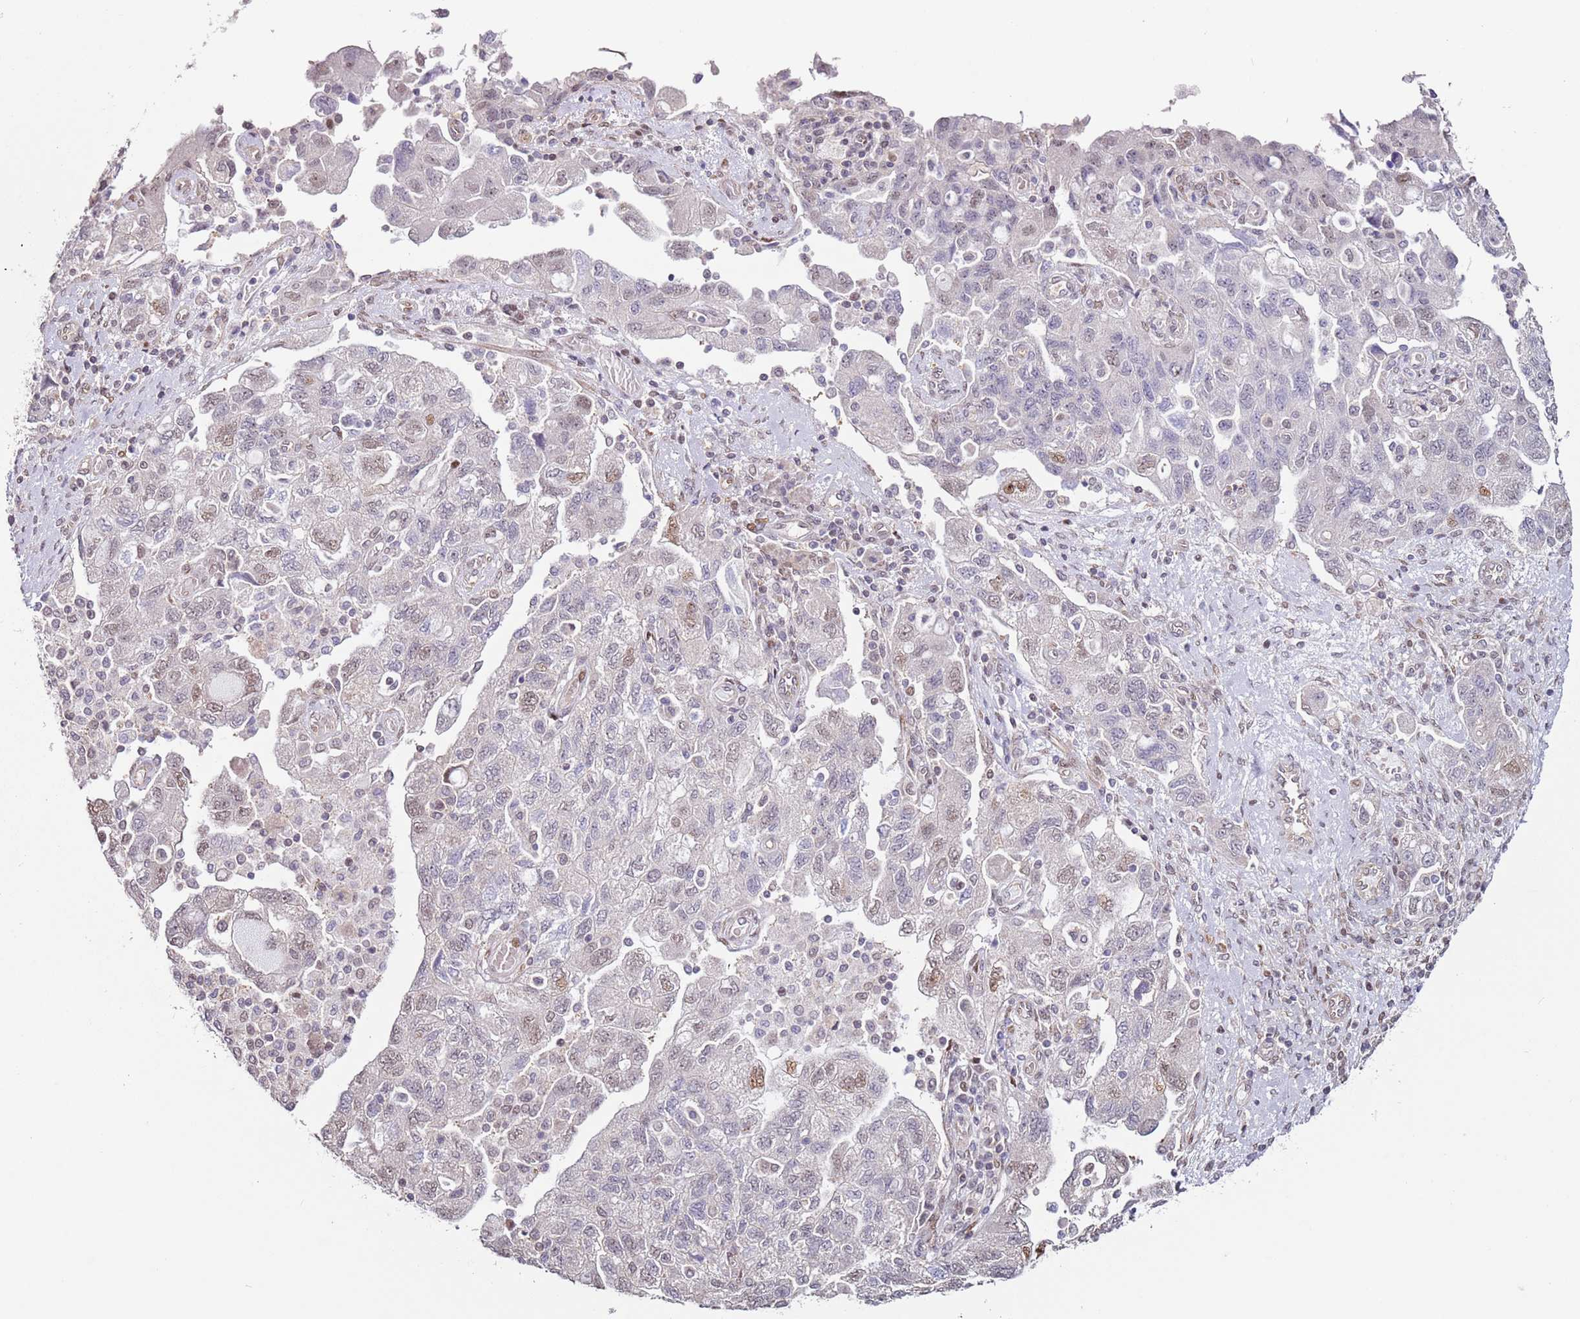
{"staining": {"intensity": "moderate", "quantity": "<25%", "location": "nuclear"}, "tissue": "ovarian cancer", "cell_type": "Tumor cells", "image_type": "cancer", "snomed": [{"axis": "morphology", "description": "Carcinoma, NOS"}, {"axis": "morphology", "description": "Cystadenocarcinoma, serous, NOS"}, {"axis": "topography", "description": "Ovary"}], "caption": "Immunohistochemistry (IHC) micrograph of neoplastic tissue: ovarian cancer stained using immunohistochemistry (IHC) demonstrates low levels of moderate protein expression localized specifically in the nuclear of tumor cells, appearing as a nuclear brown color.", "gene": "PSMD4", "patient": {"sex": "female", "age": 69}}